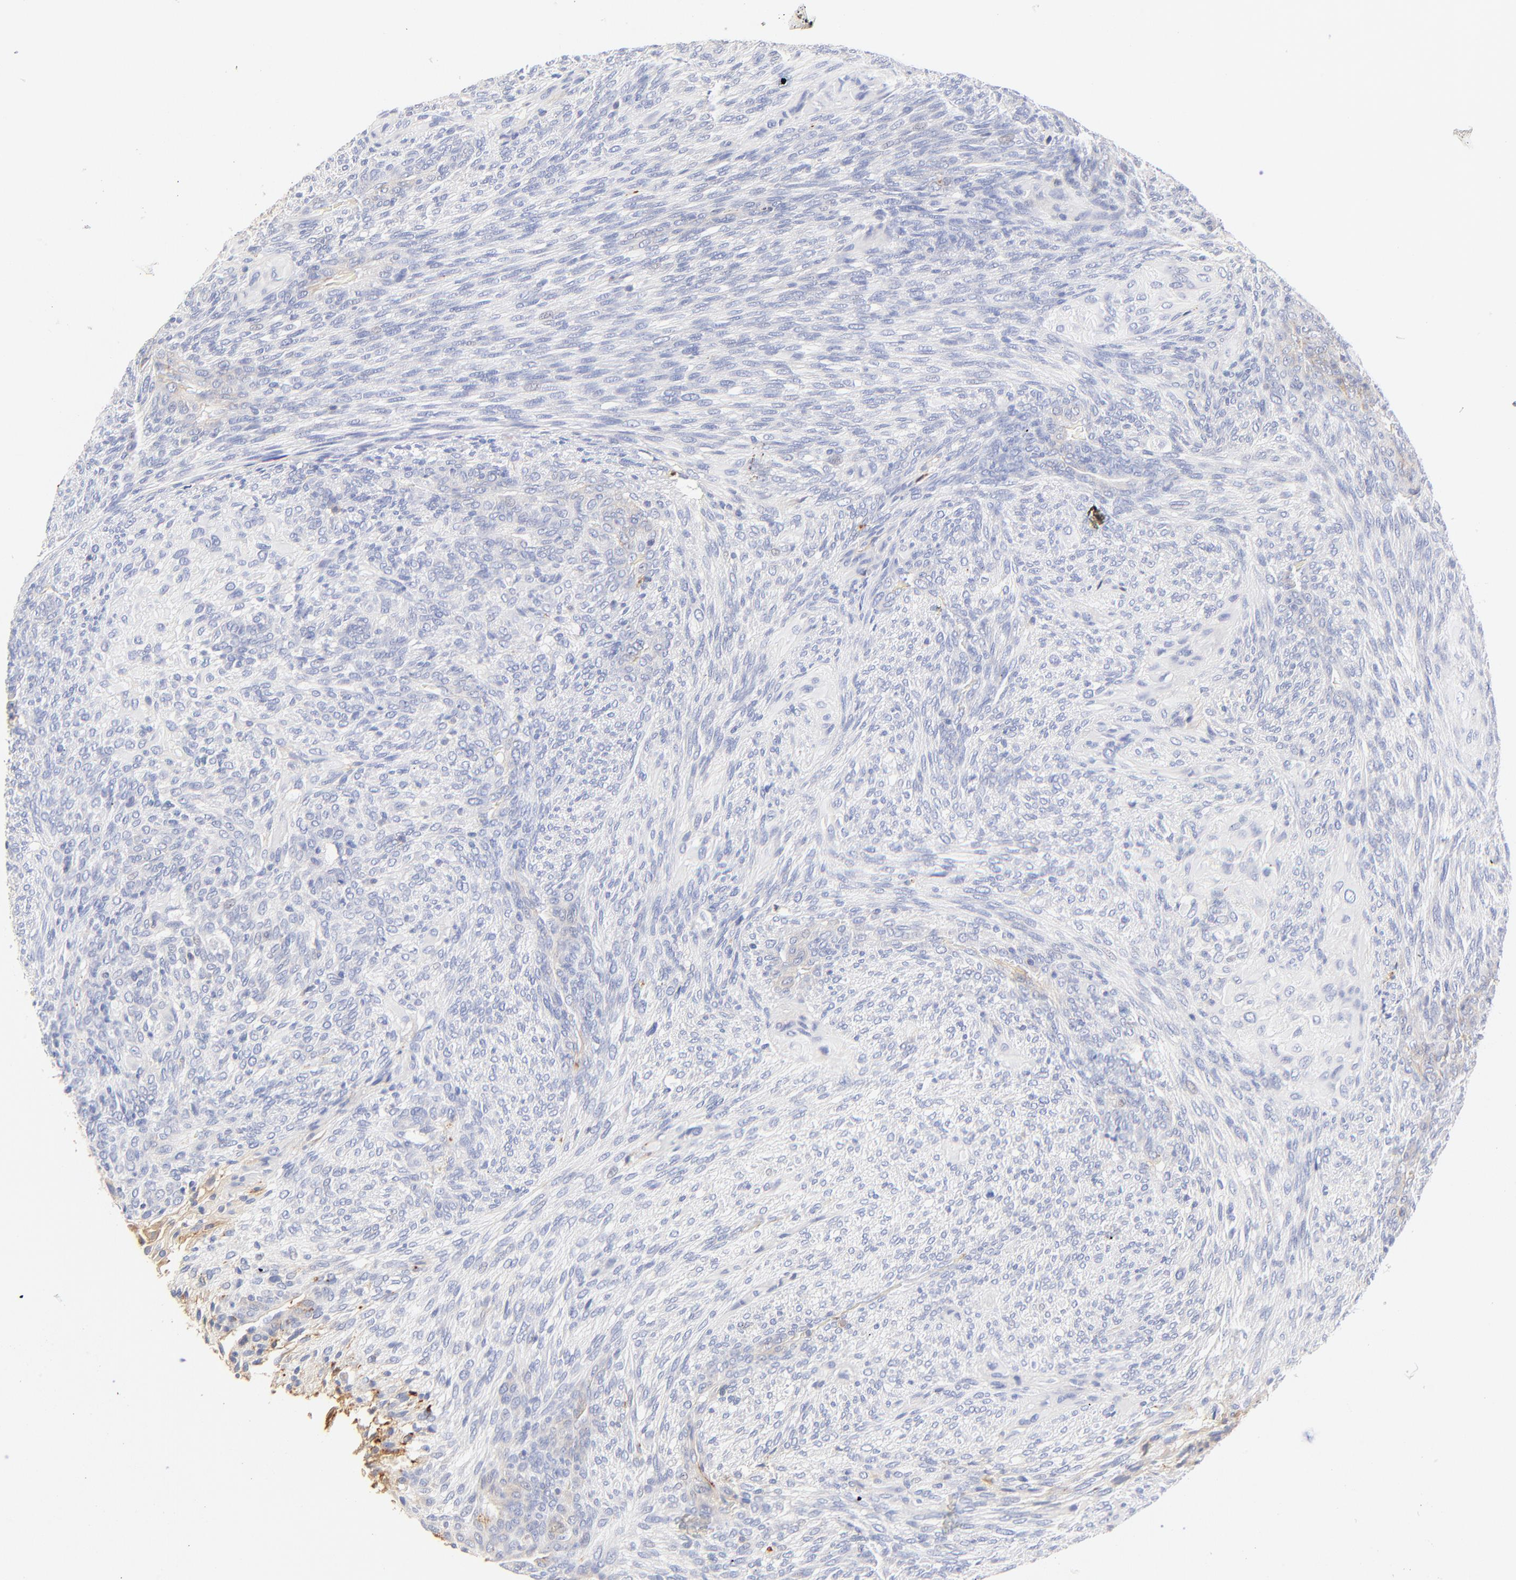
{"staining": {"intensity": "moderate", "quantity": "<25%", "location": "cytoplasmic/membranous"}, "tissue": "glioma", "cell_type": "Tumor cells", "image_type": "cancer", "snomed": [{"axis": "morphology", "description": "Glioma, malignant, High grade"}, {"axis": "topography", "description": "Cerebral cortex"}], "caption": "Immunohistochemical staining of human glioma demonstrates low levels of moderate cytoplasmic/membranous protein positivity in about <25% of tumor cells.", "gene": "MDGA2", "patient": {"sex": "female", "age": 55}}